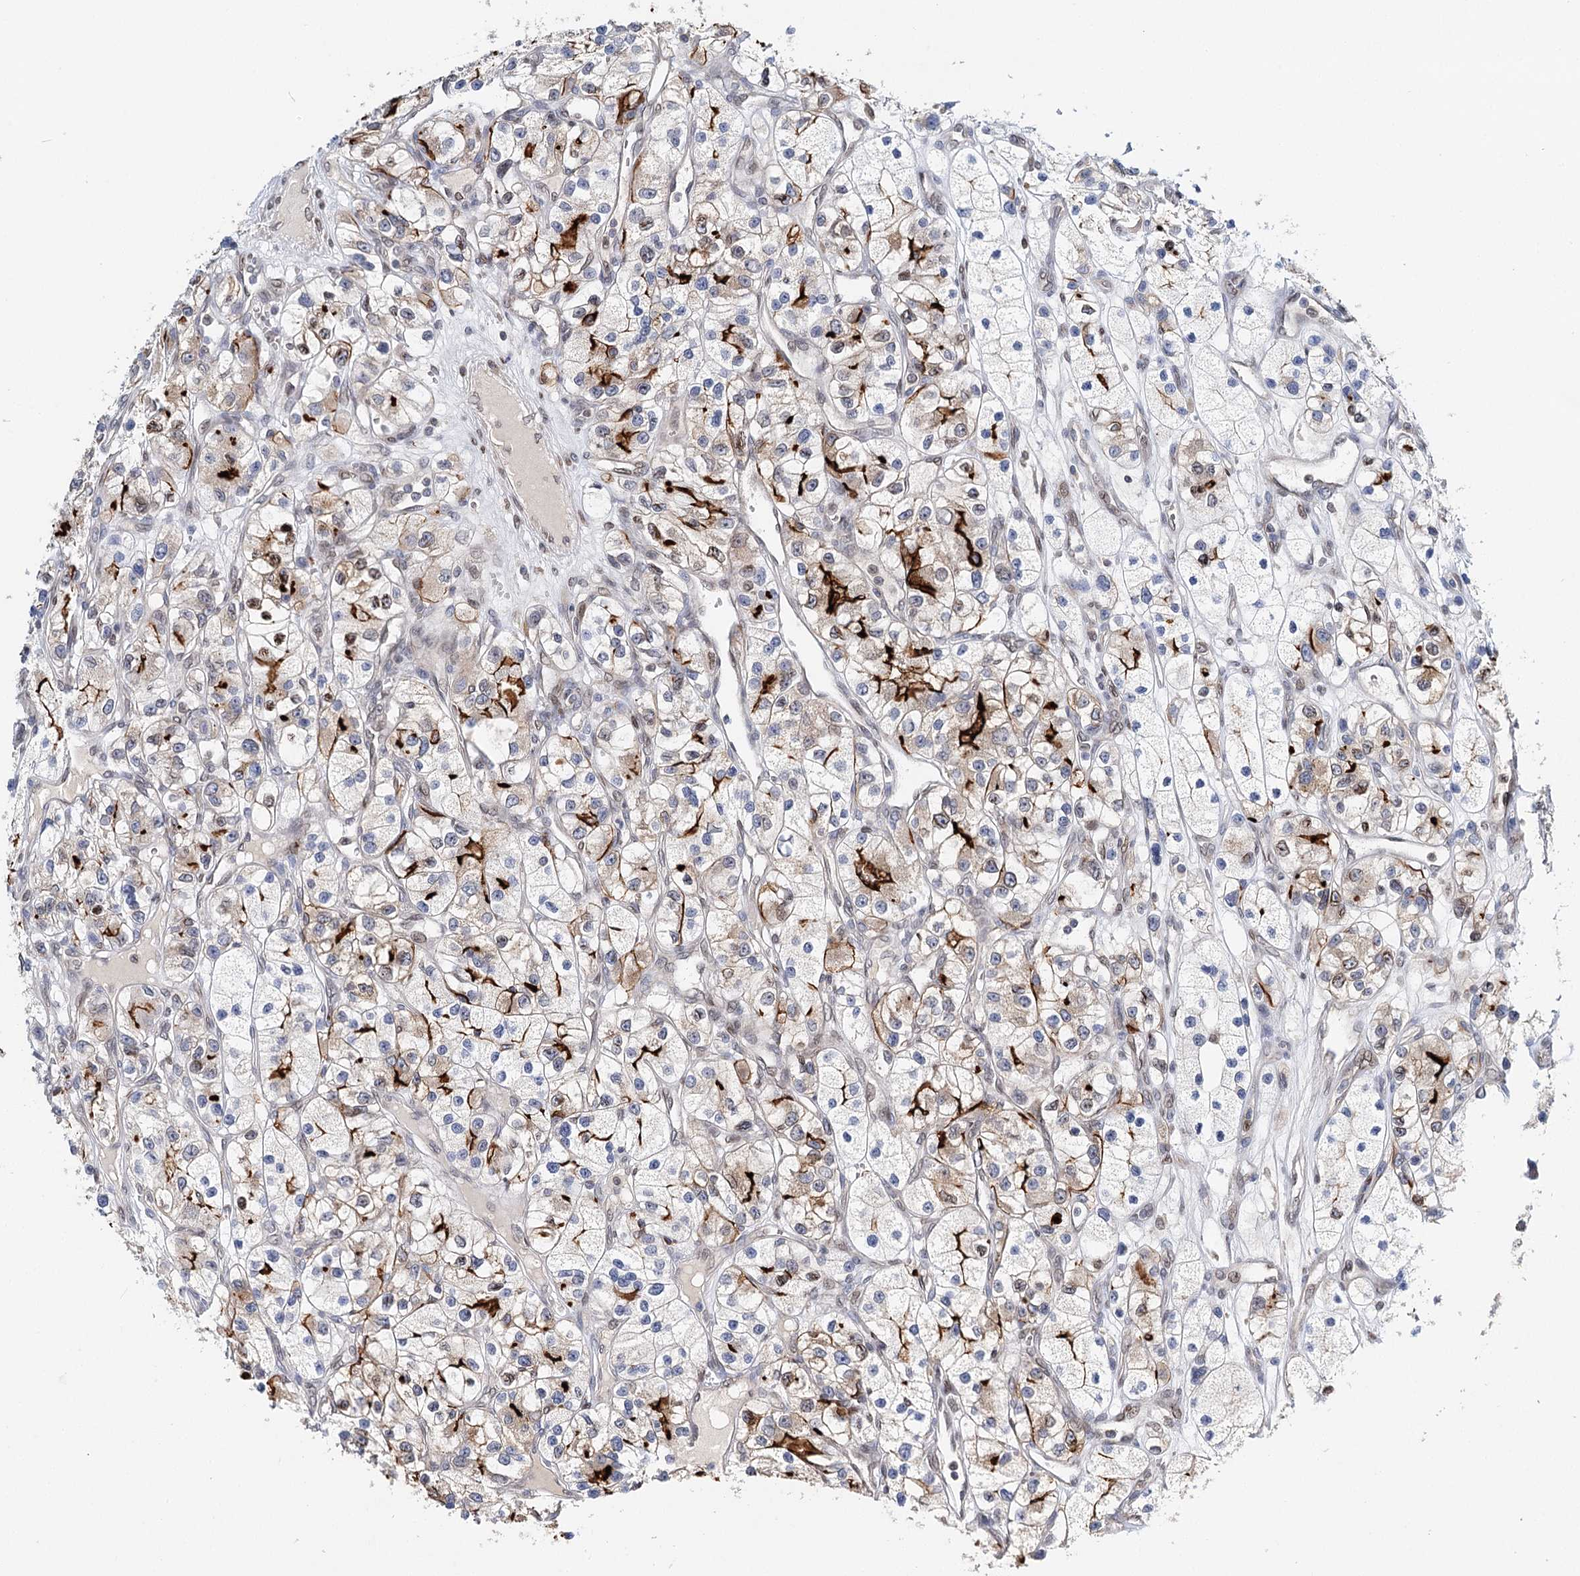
{"staining": {"intensity": "moderate", "quantity": "<25%", "location": "cytoplasmic/membranous"}, "tissue": "renal cancer", "cell_type": "Tumor cells", "image_type": "cancer", "snomed": [{"axis": "morphology", "description": "Adenocarcinoma, NOS"}, {"axis": "topography", "description": "Kidney"}], "caption": "High-power microscopy captured an immunohistochemistry micrograph of renal cancer (adenocarcinoma), revealing moderate cytoplasmic/membranous positivity in about <25% of tumor cells.", "gene": "CFAP46", "patient": {"sex": "female", "age": 57}}